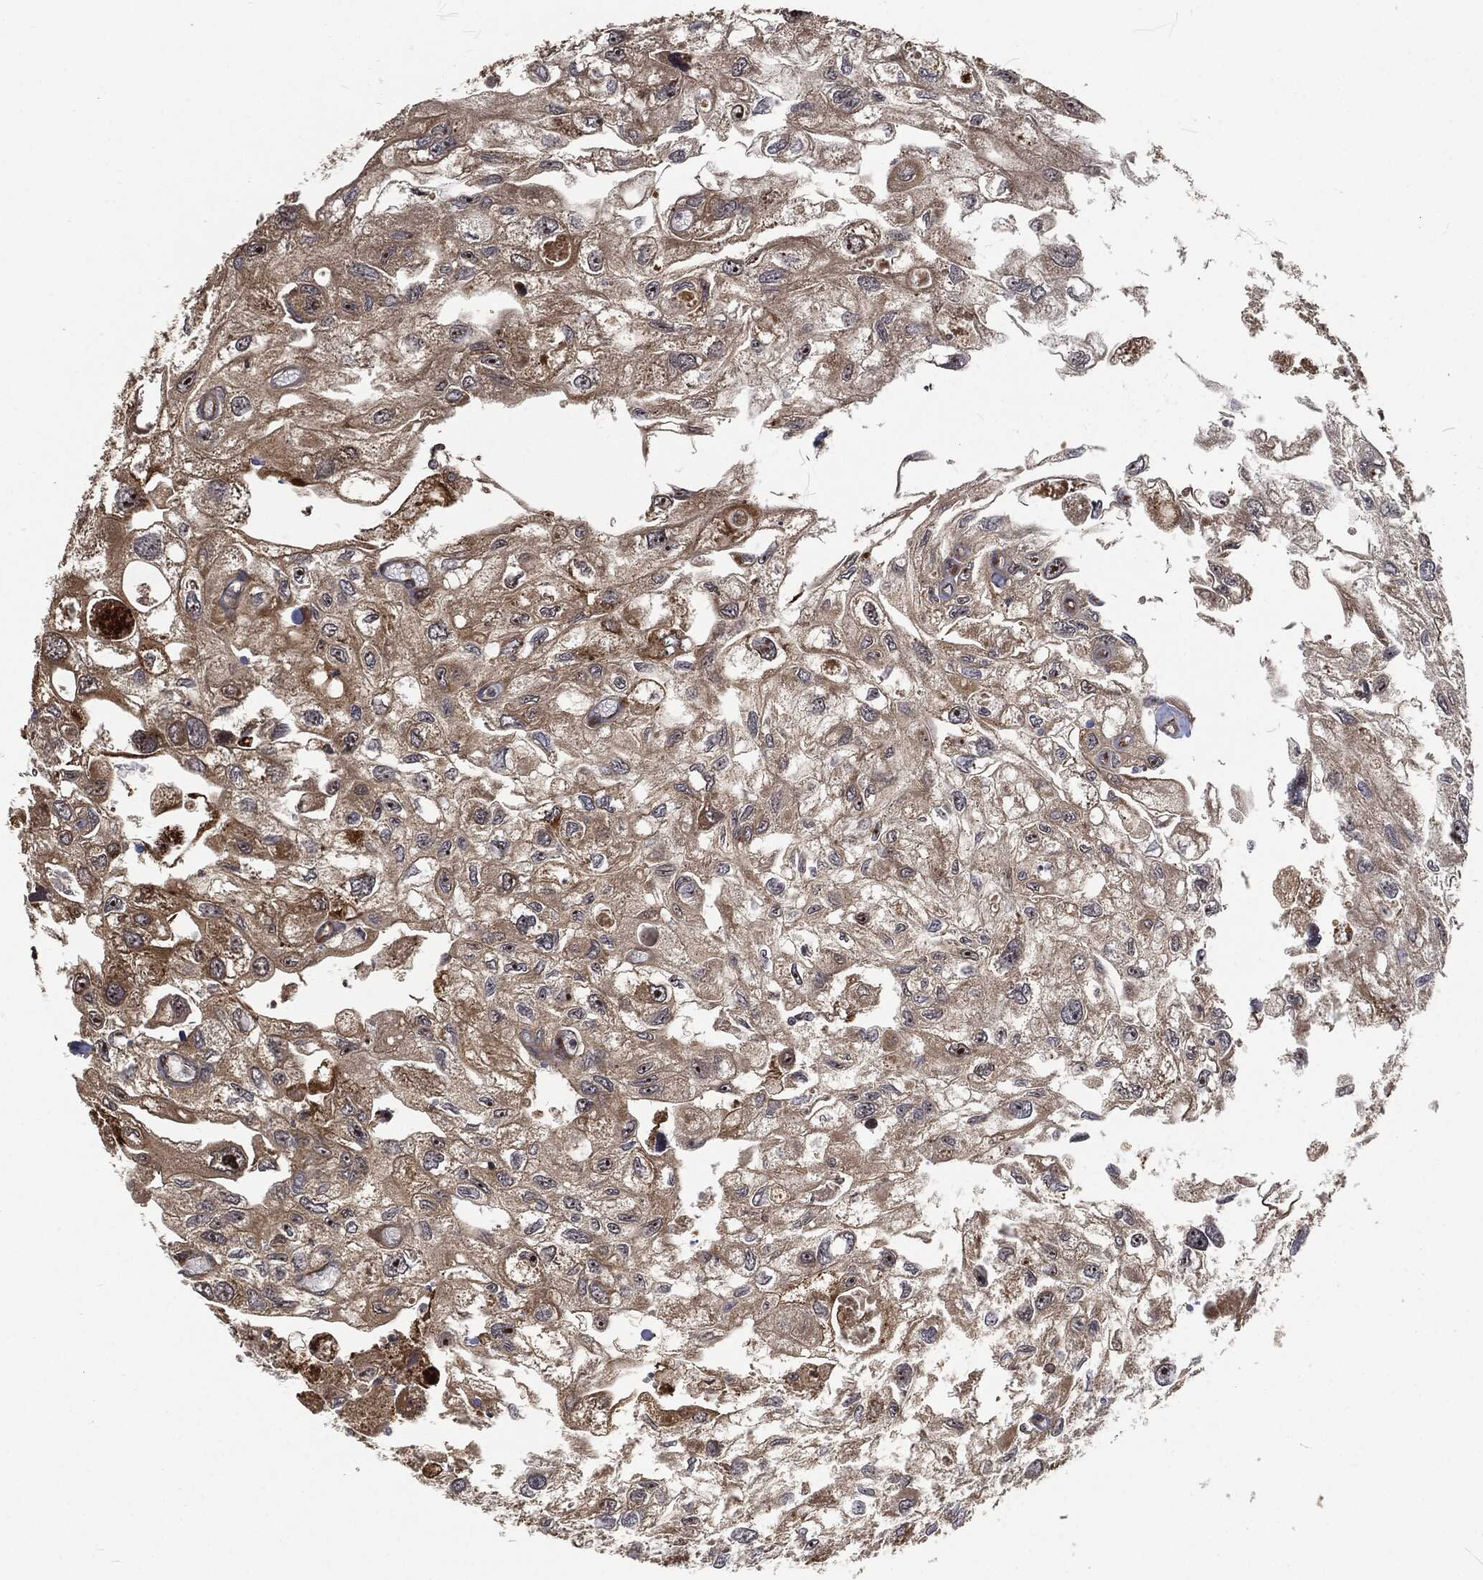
{"staining": {"intensity": "weak", "quantity": "25%-75%", "location": "cytoplasmic/membranous"}, "tissue": "urothelial cancer", "cell_type": "Tumor cells", "image_type": "cancer", "snomed": [{"axis": "morphology", "description": "Urothelial carcinoma, High grade"}, {"axis": "topography", "description": "Urinary bladder"}], "caption": "A histopathology image showing weak cytoplasmic/membranous positivity in approximately 25%-75% of tumor cells in urothelial carcinoma (high-grade), as visualized by brown immunohistochemical staining.", "gene": "RFTN1", "patient": {"sex": "male", "age": 59}}